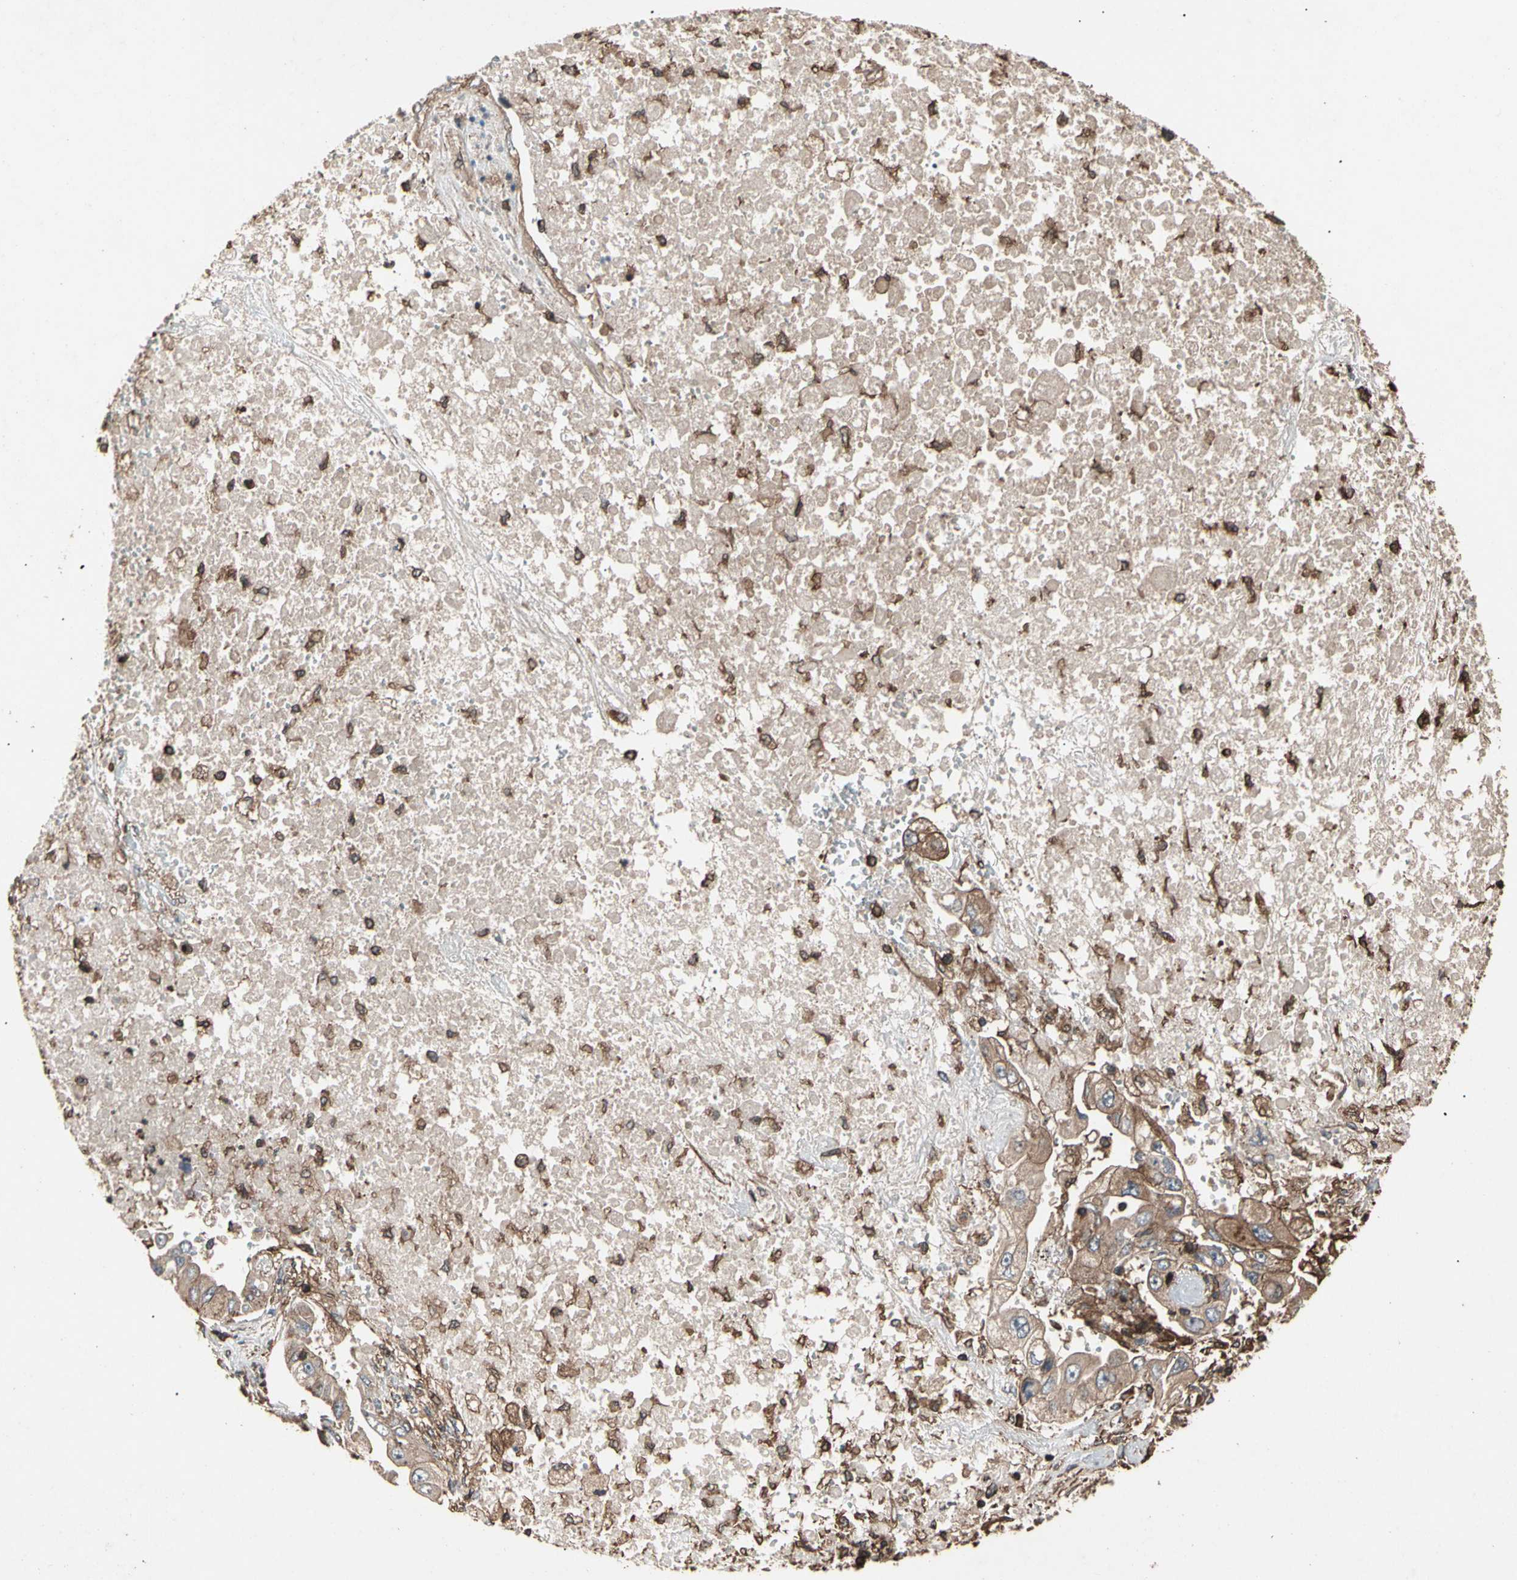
{"staining": {"intensity": "moderate", "quantity": ">75%", "location": "cytoplasmic/membranous"}, "tissue": "lung cancer", "cell_type": "Tumor cells", "image_type": "cancer", "snomed": [{"axis": "morphology", "description": "Adenocarcinoma, NOS"}, {"axis": "topography", "description": "Lung"}], "caption": "This is a photomicrograph of immunohistochemistry staining of lung adenocarcinoma, which shows moderate expression in the cytoplasmic/membranous of tumor cells.", "gene": "AGBL2", "patient": {"sex": "male", "age": 84}}